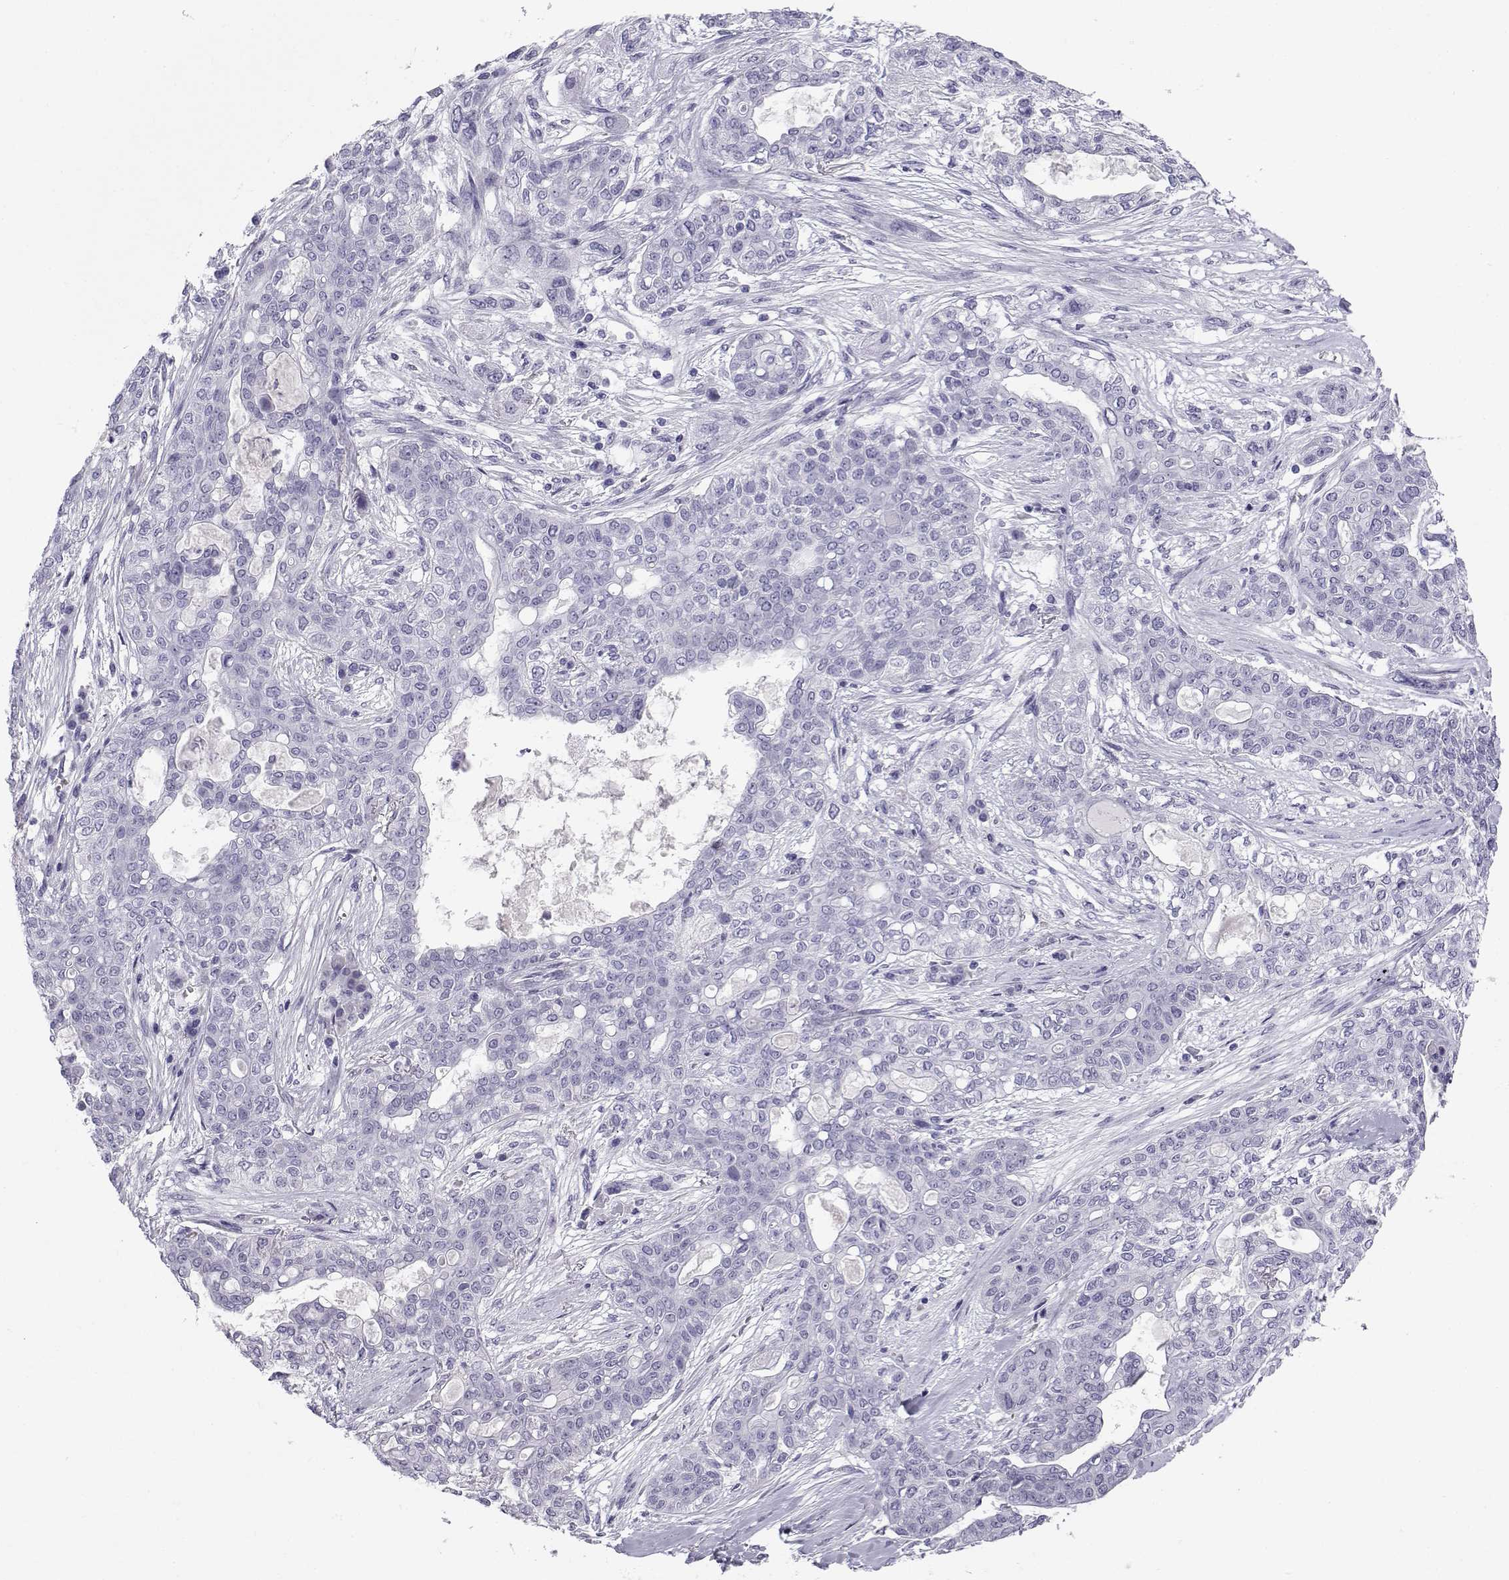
{"staining": {"intensity": "negative", "quantity": "none", "location": "none"}, "tissue": "lung cancer", "cell_type": "Tumor cells", "image_type": "cancer", "snomed": [{"axis": "morphology", "description": "Squamous cell carcinoma, NOS"}, {"axis": "topography", "description": "Lung"}], "caption": "DAB (3,3'-diaminobenzidine) immunohistochemical staining of human squamous cell carcinoma (lung) displays no significant positivity in tumor cells.", "gene": "RNASE12", "patient": {"sex": "female", "age": 70}}